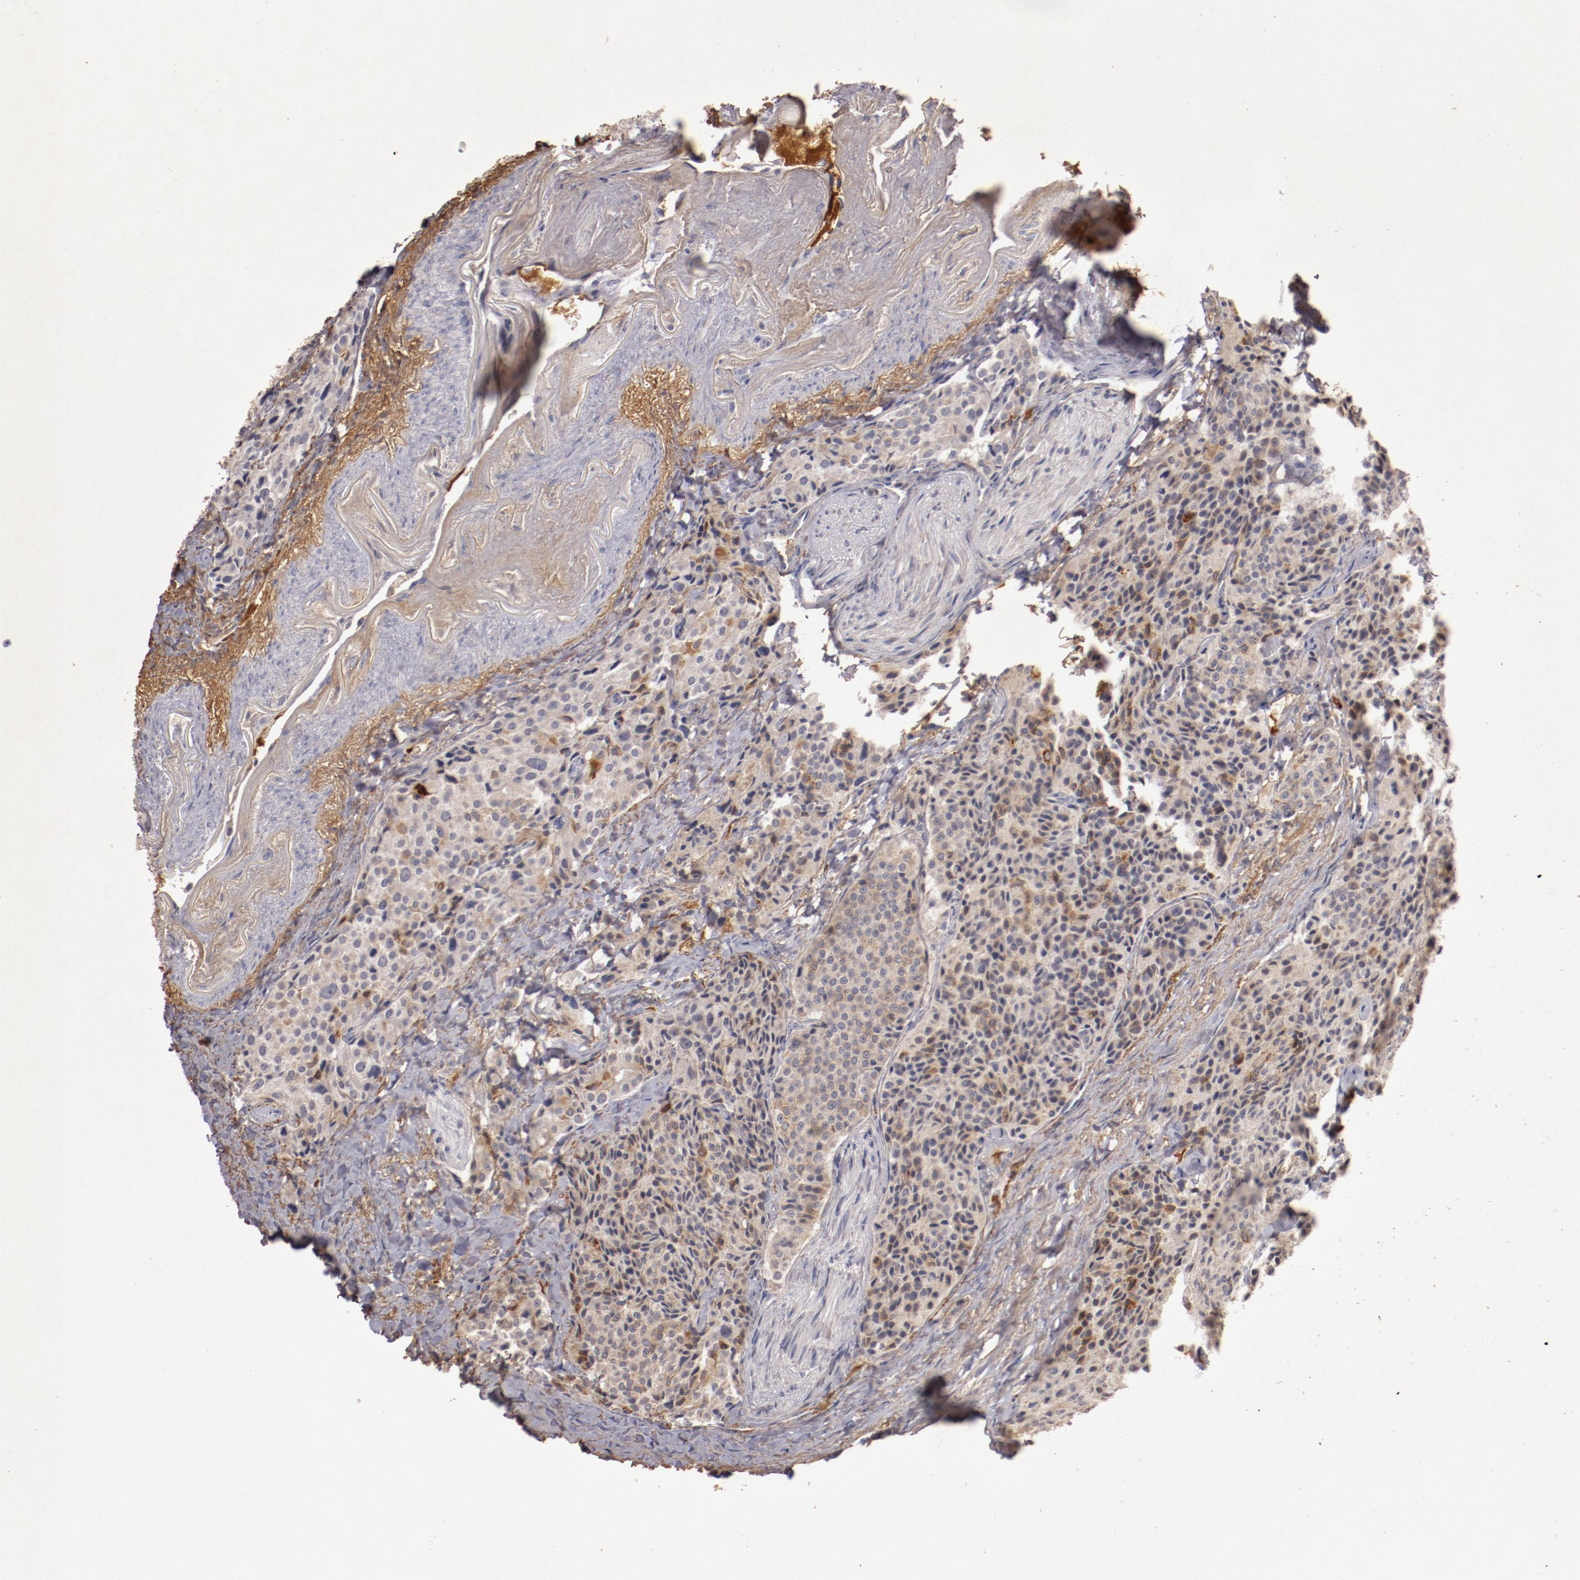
{"staining": {"intensity": "negative", "quantity": "none", "location": "none"}, "tissue": "carcinoid", "cell_type": "Tumor cells", "image_type": "cancer", "snomed": [{"axis": "morphology", "description": "Carcinoid, malignant, NOS"}, {"axis": "topography", "description": "Colon"}], "caption": "A high-resolution photomicrograph shows immunohistochemistry (IHC) staining of carcinoid, which shows no significant expression in tumor cells.", "gene": "MBL2", "patient": {"sex": "female", "age": 61}}